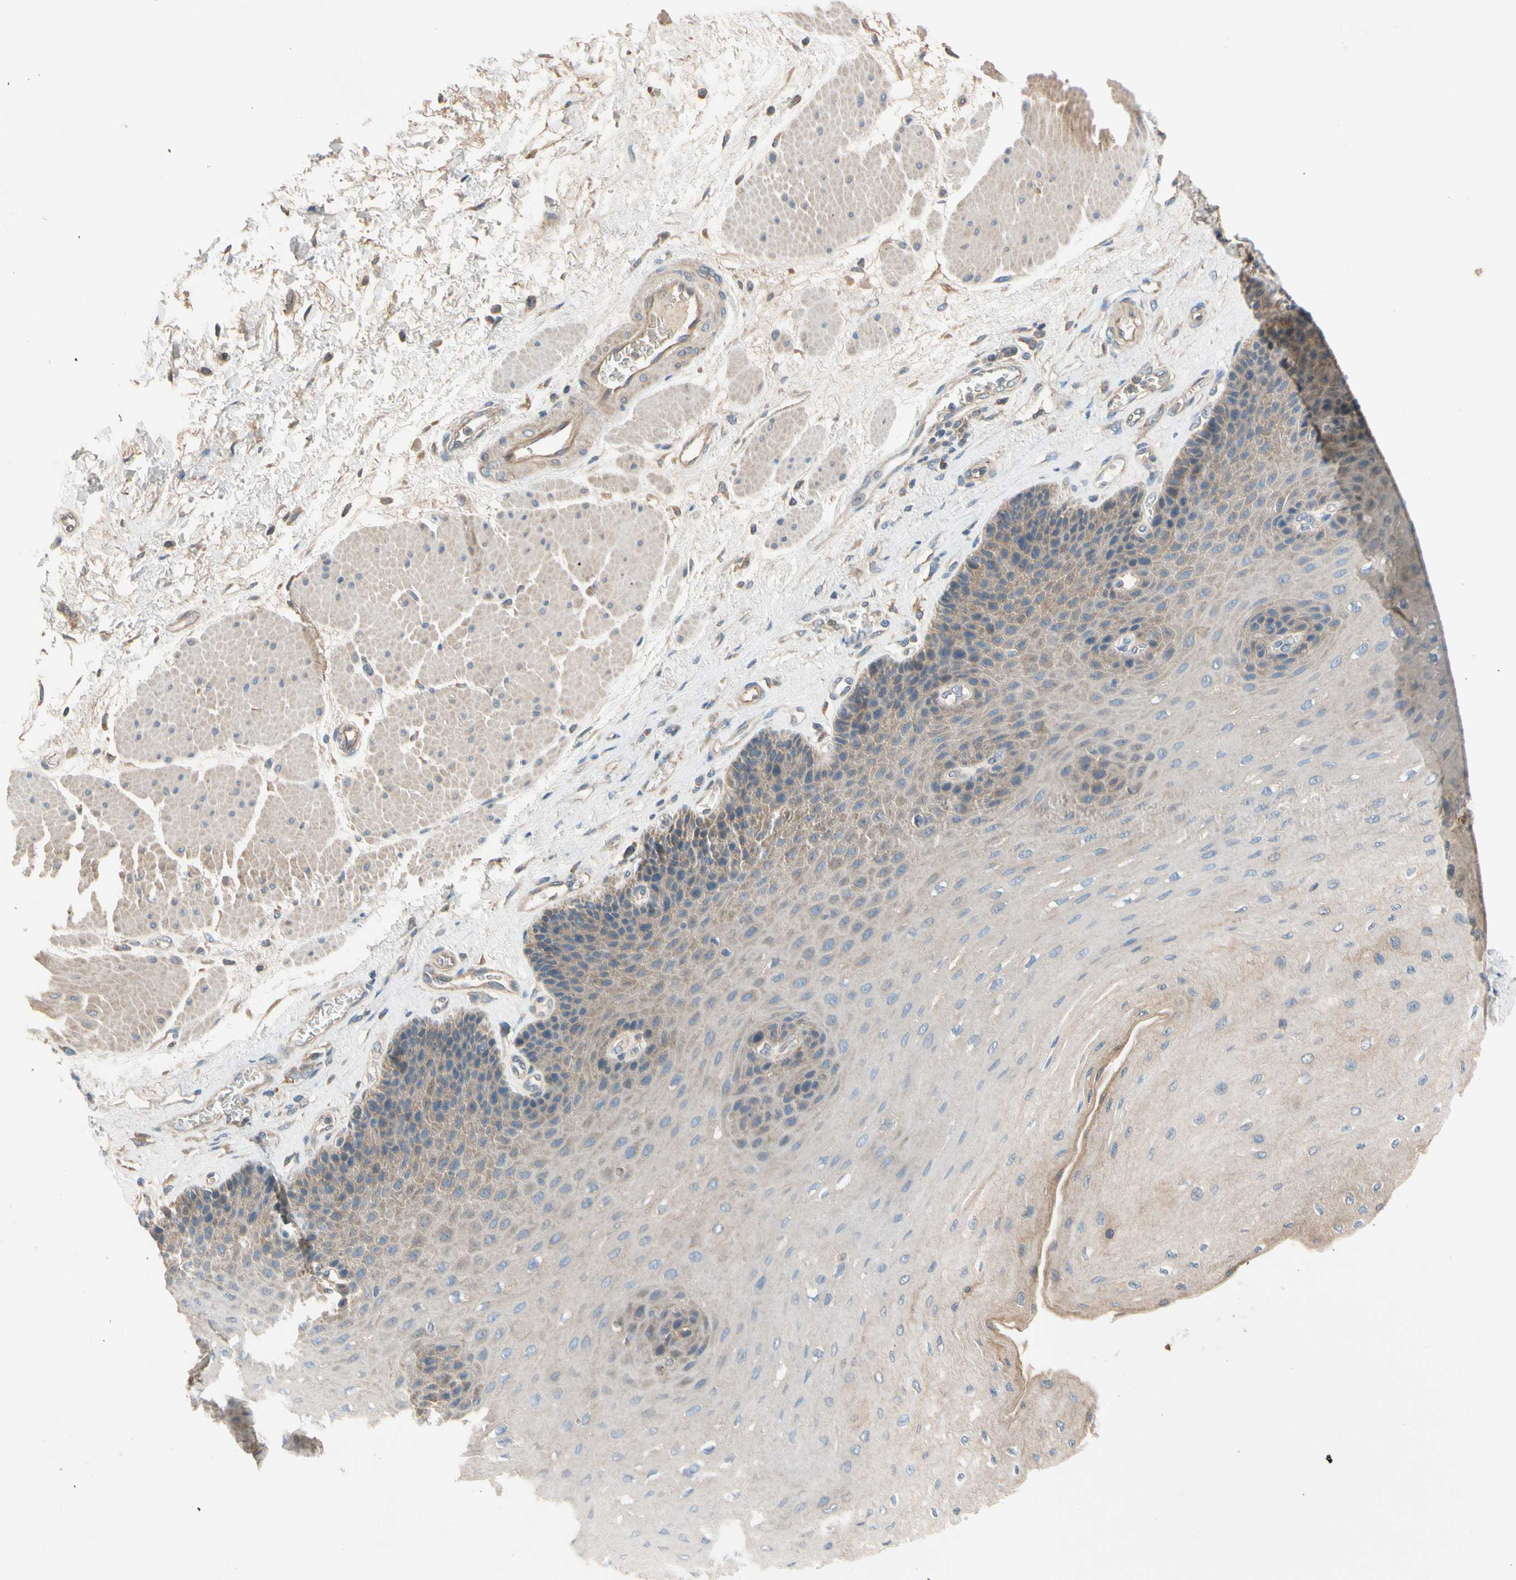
{"staining": {"intensity": "weak", "quantity": "25%-75%", "location": "cytoplasmic/membranous"}, "tissue": "esophagus", "cell_type": "Squamous epithelial cells", "image_type": "normal", "snomed": [{"axis": "morphology", "description": "Normal tissue, NOS"}, {"axis": "topography", "description": "Esophagus"}], "caption": "Squamous epithelial cells demonstrate low levels of weak cytoplasmic/membranous positivity in approximately 25%-75% of cells in benign human esophagus.", "gene": "USP12", "patient": {"sex": "female", "age": 72}}